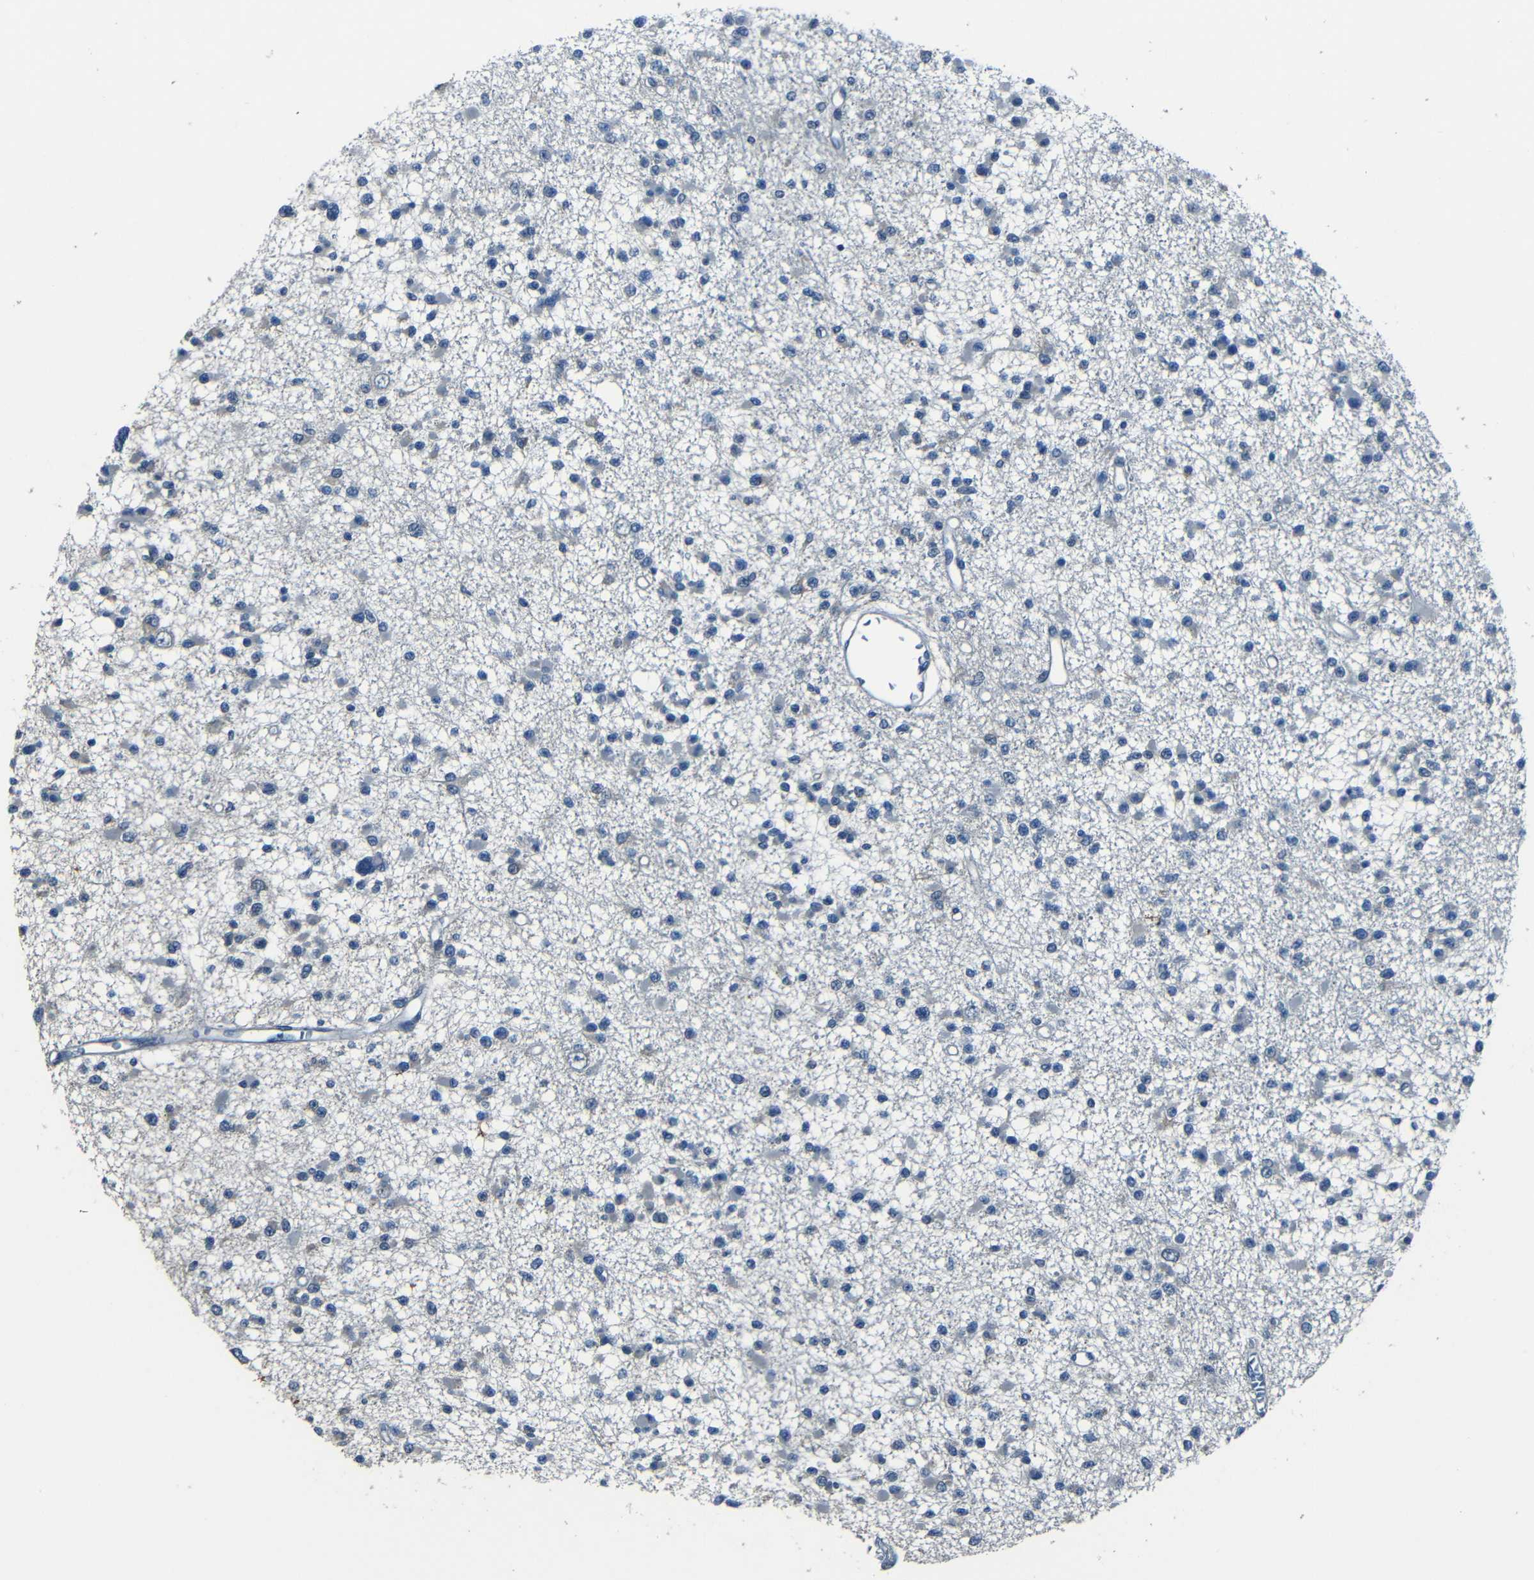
{"staining": {"intensity": "negative", "quantity": "none", "location": "none"}, "tissue": "glioma", "cell_type": "Tumor cells", "image_type": "cancer", "snomed": [{"axis": "morphology", "description": "Glioma, malignant, Low grade"}, {"axis": "topography", "description": "Brain"}], "caption": "Protein analysis of glioma demonstrates no significant staining in tumor cells.", "gene": "SLA", "patient": {"sex": "female", "age": 22}}